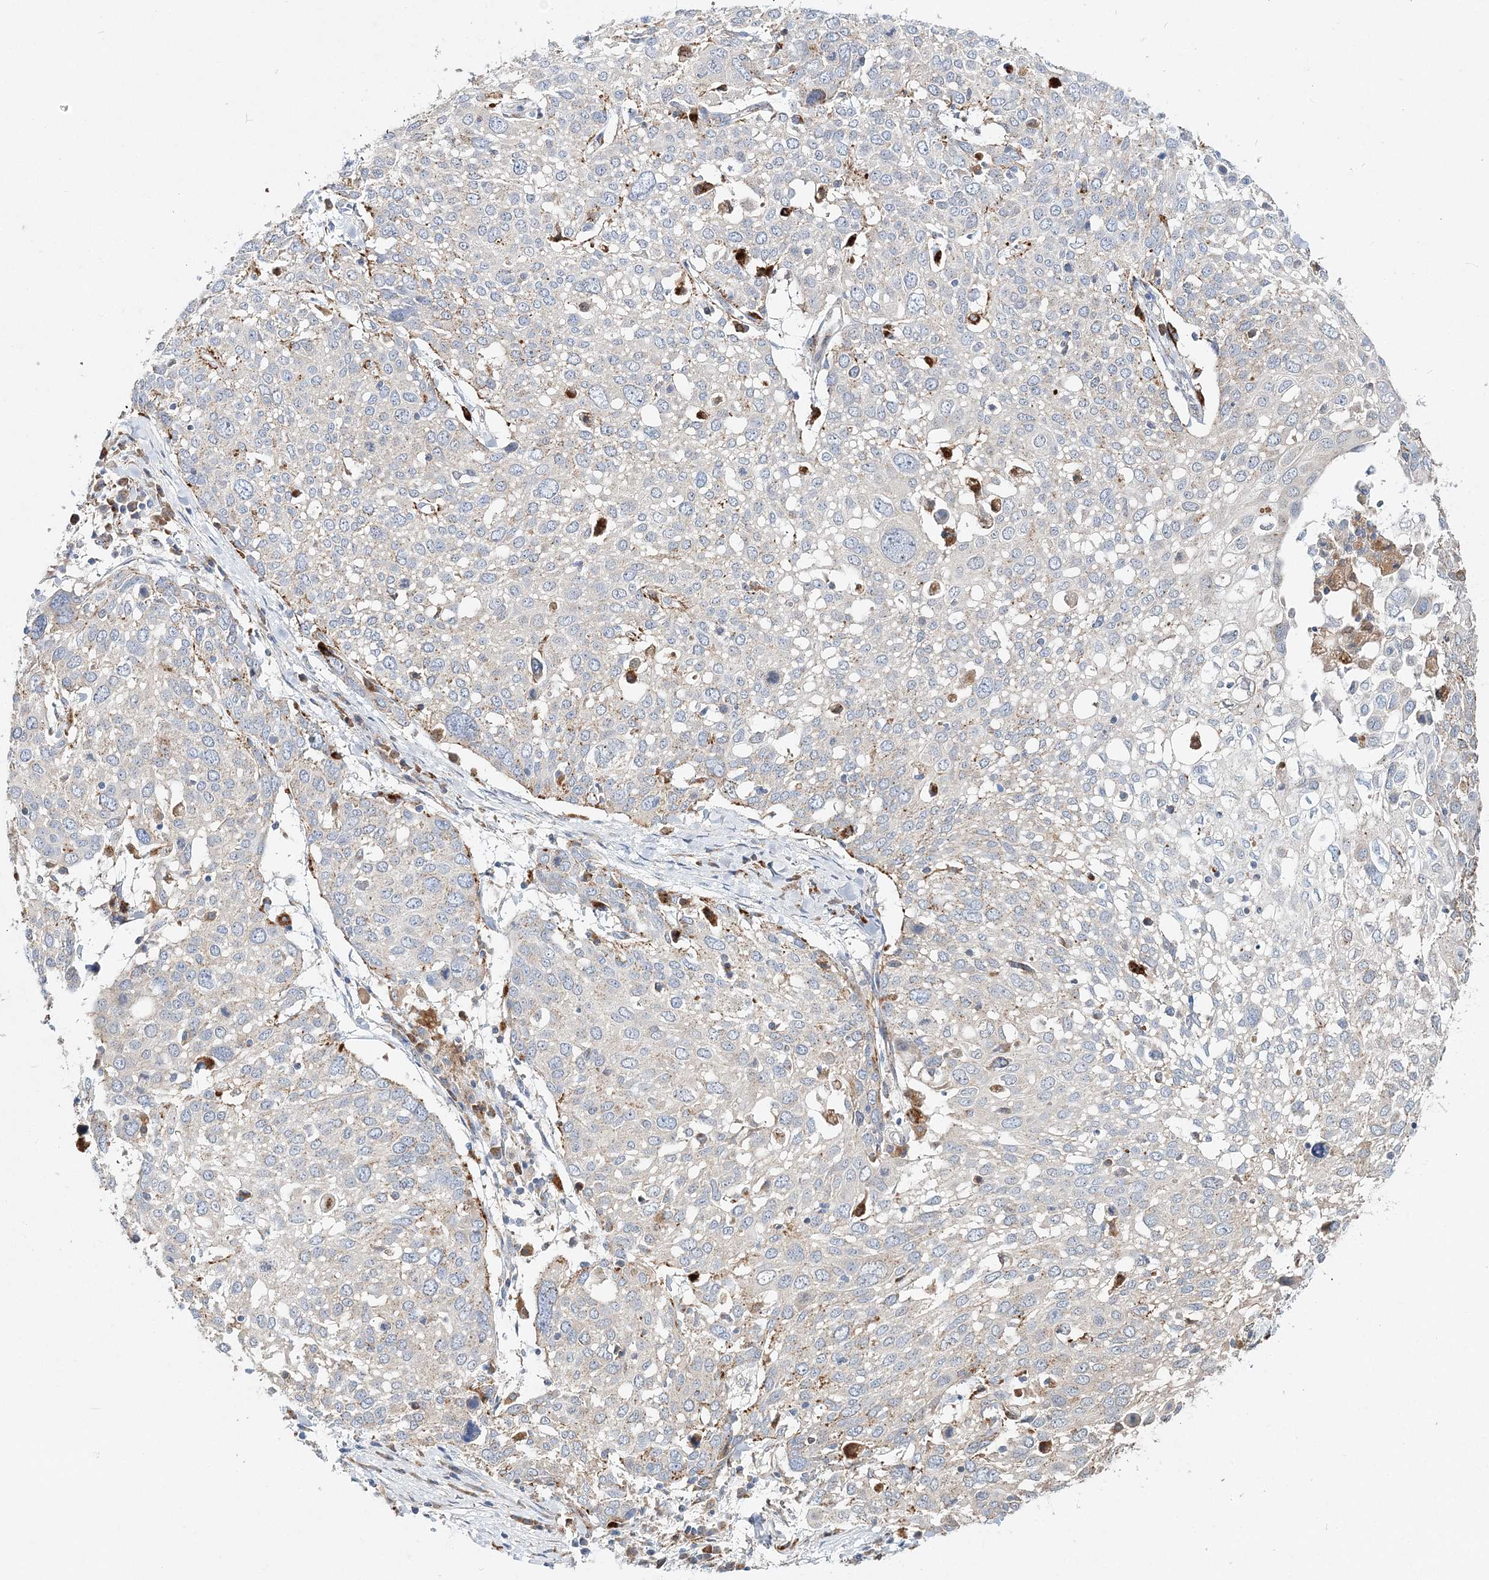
{"staining": {"intensity": "weak", "quantity": "<25%", "location": "cytoplasmic/membranous"}, "tissue": "lung cancer", "cell_type": "Tumor cells", "image_type": "cancer", "snomed": [{"axis": "morphology", "description": "Squamous cell carcinoma, NOS"}, {"axis": "topography", "description": "Lung"}], "caption": "DAB immunohistochemical staining of squamous cell carcinoma (lung) displays no significant positivity in tumor cells.", "gene": "C3orf38", "patient": {"sex": "male", "age": 65}}